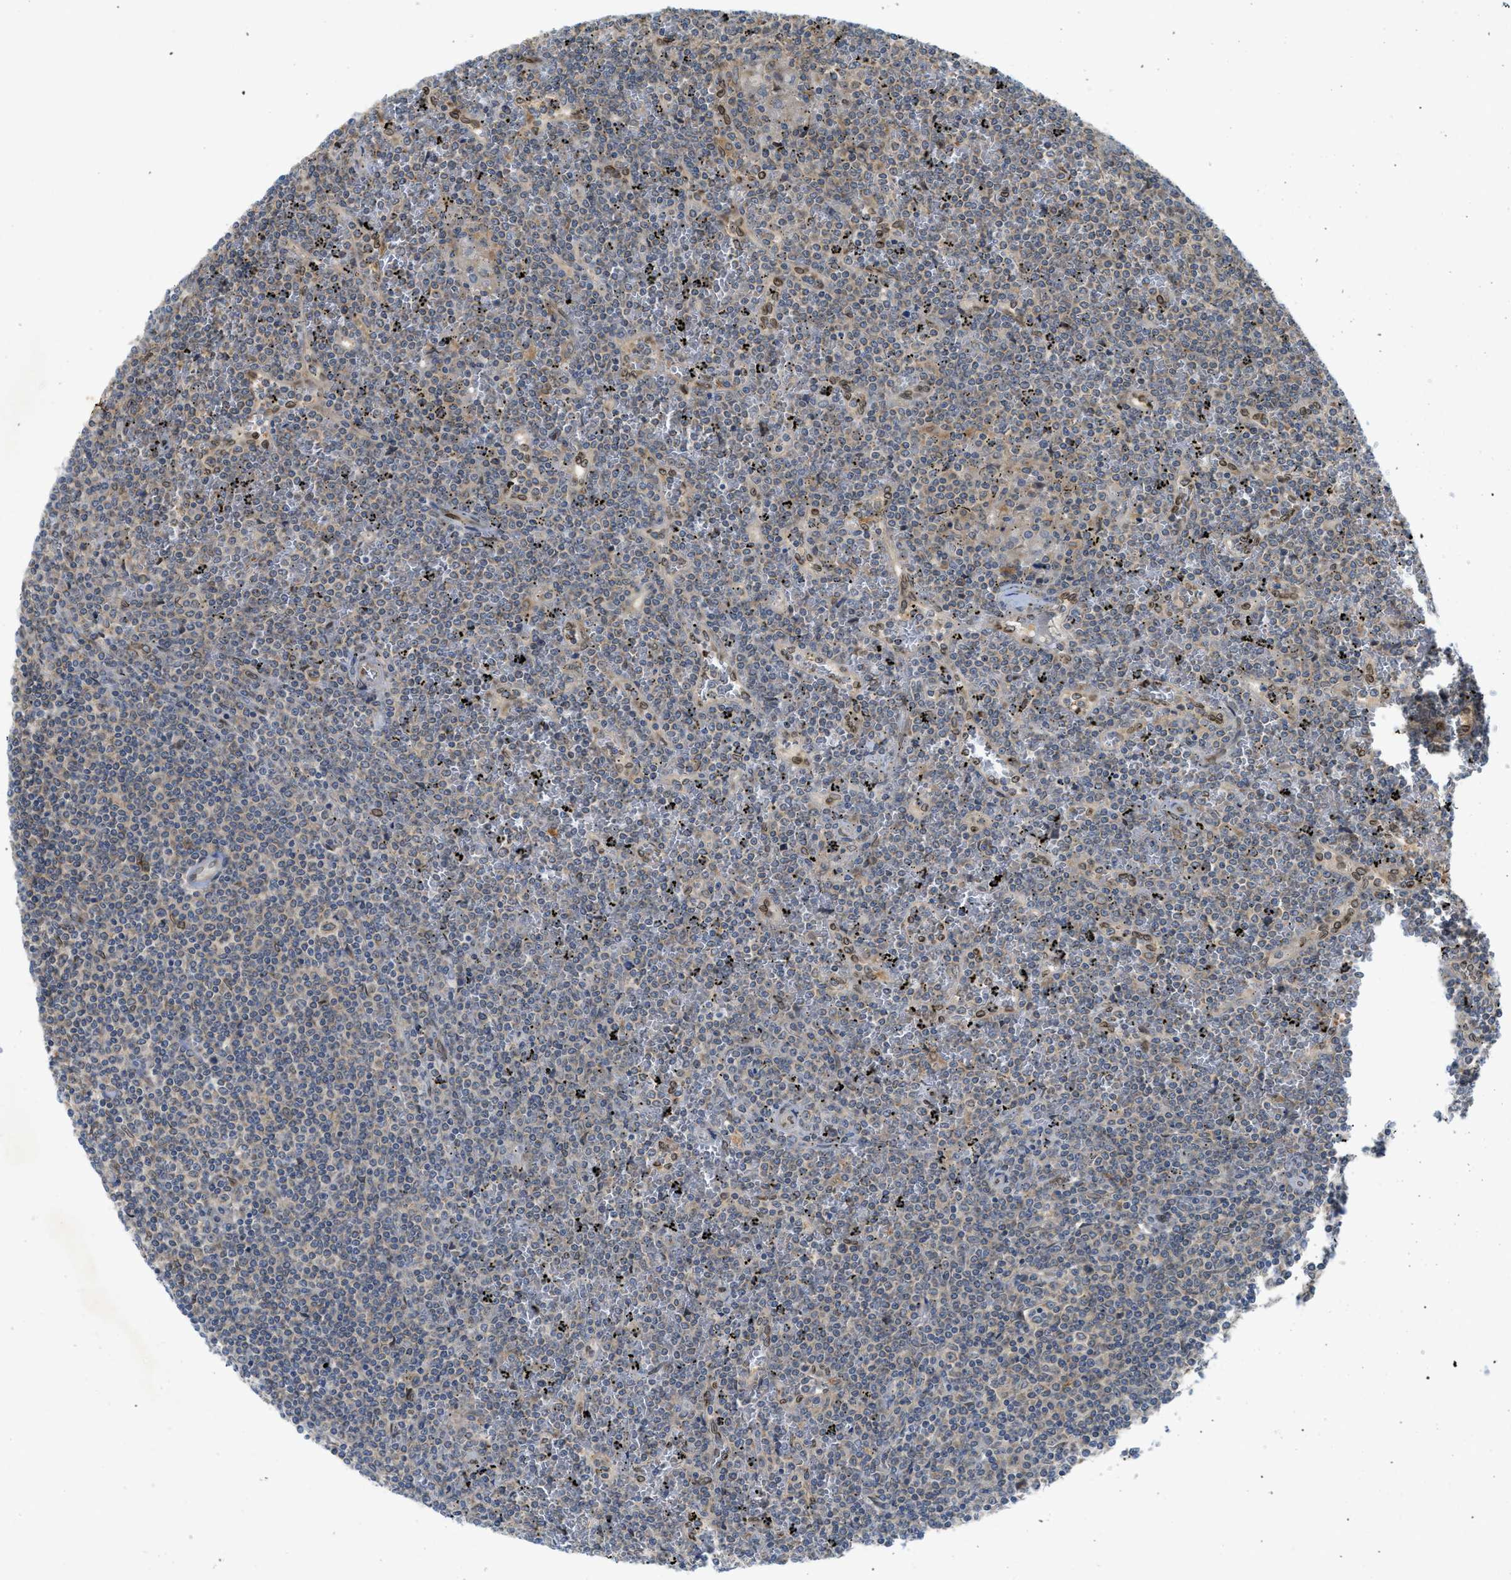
{"staining": {"intensity": "negative", "quantity": "none", "location": "none"}, "tissue": "lymphoma", "cell_type": "Tumor cells", "image_type": "cancer", "snomed": [{"axis": "morphology", "description": "Malignant lymphoma, non-Hodgkin's type, Low grade"}, {"axis": "topography", "description": "Spleen"}], "caption": "The image exhibits no significant expression in tumor cells of malignant lymphoma, non-Hodgkin's type (low-grade).", "gene": "EIF2AK3", "patient": {"sex": "female", "age": 19}}